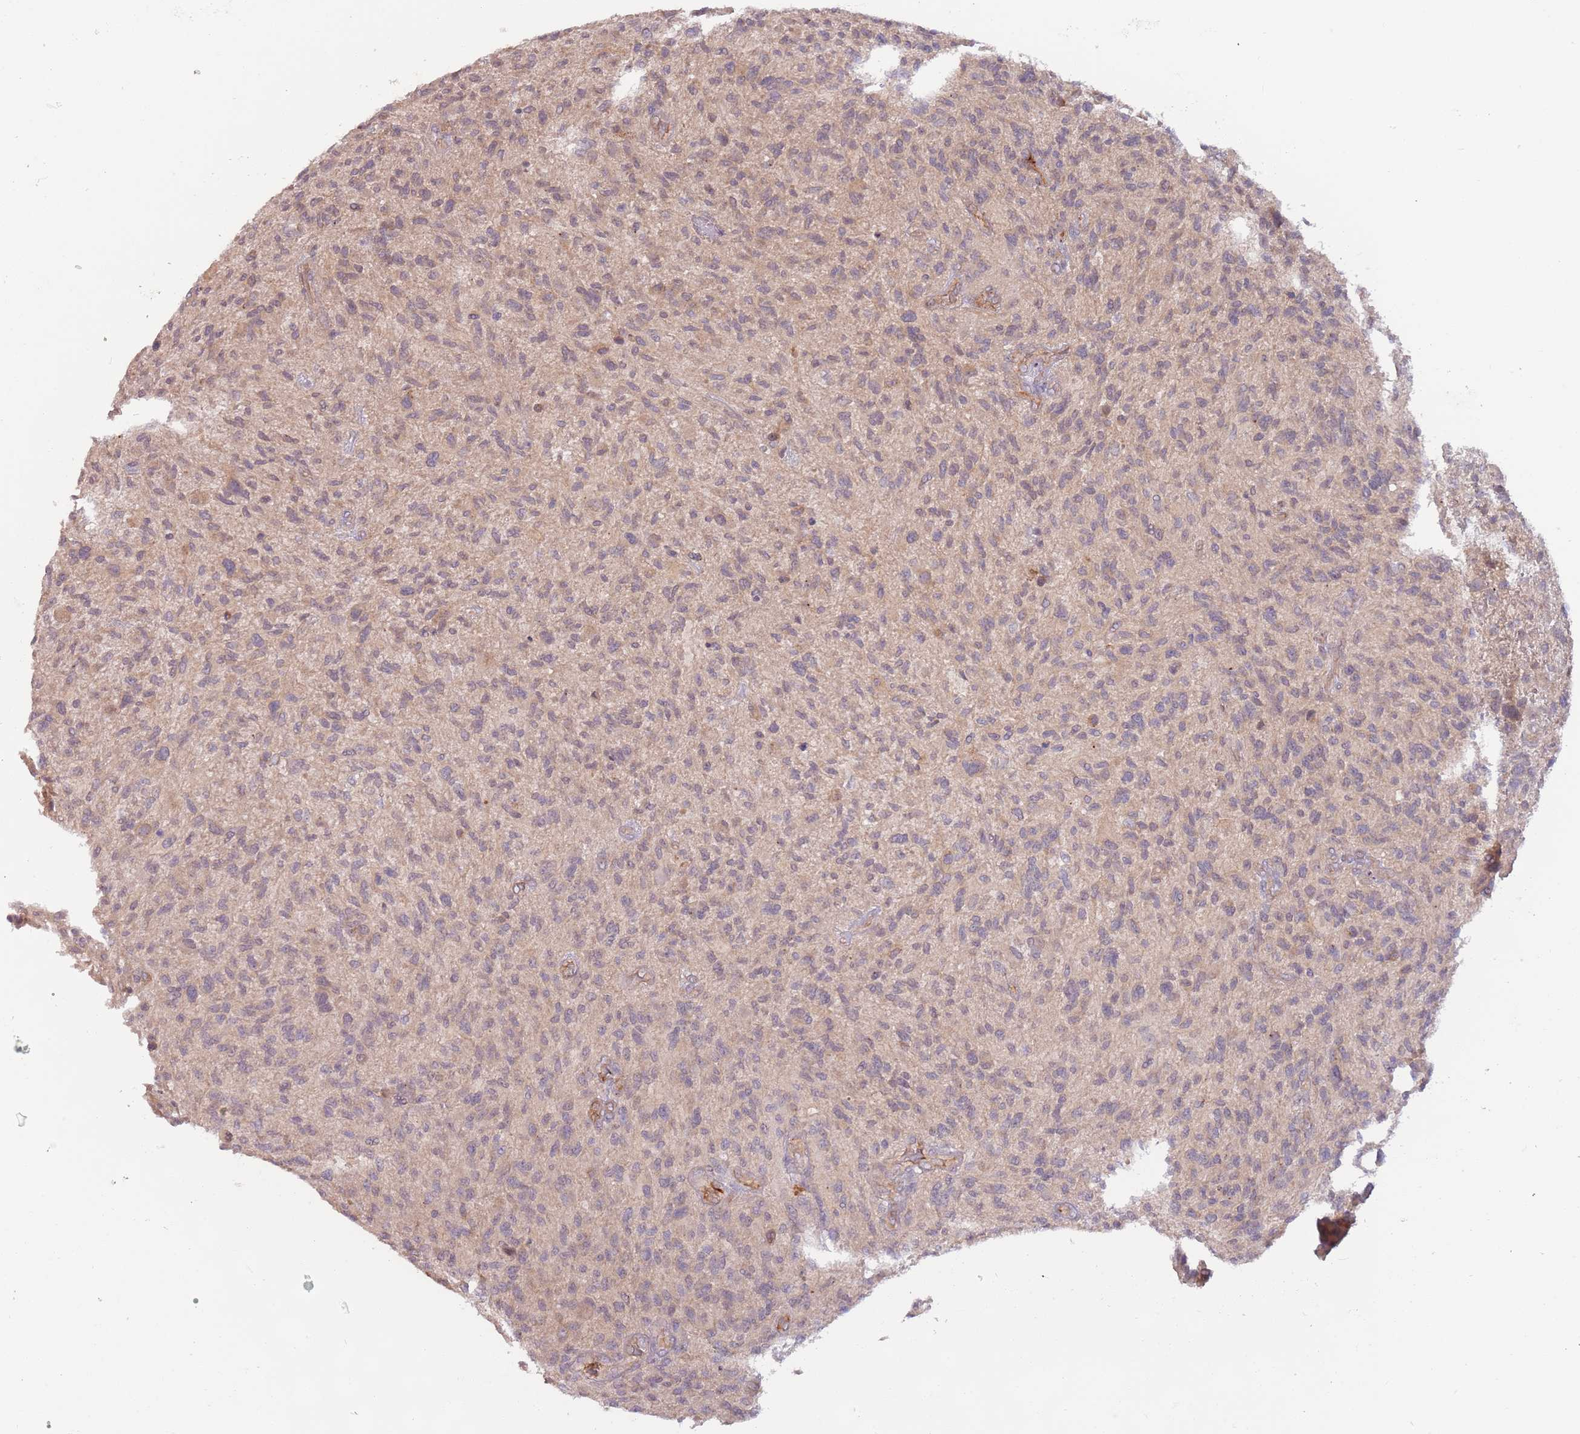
{"staining": {"intensity": "negative", "quantity": "none", "location": "none"}, "tissue": "glioma", "cell_type": "Tumor cells", "image_type": "cancer", "snomed": [{"axis": "morphology", "description": "Glioma, malignant, High grade"}, {"axis": "topography", "description": "Brain"}], "caption": "IHC photomicrograph of glioma stained for a protein (brown), which shows no expression in tumor cells.", "gene": "SAV1", "patient": {"sex": "male", "age": 47}}